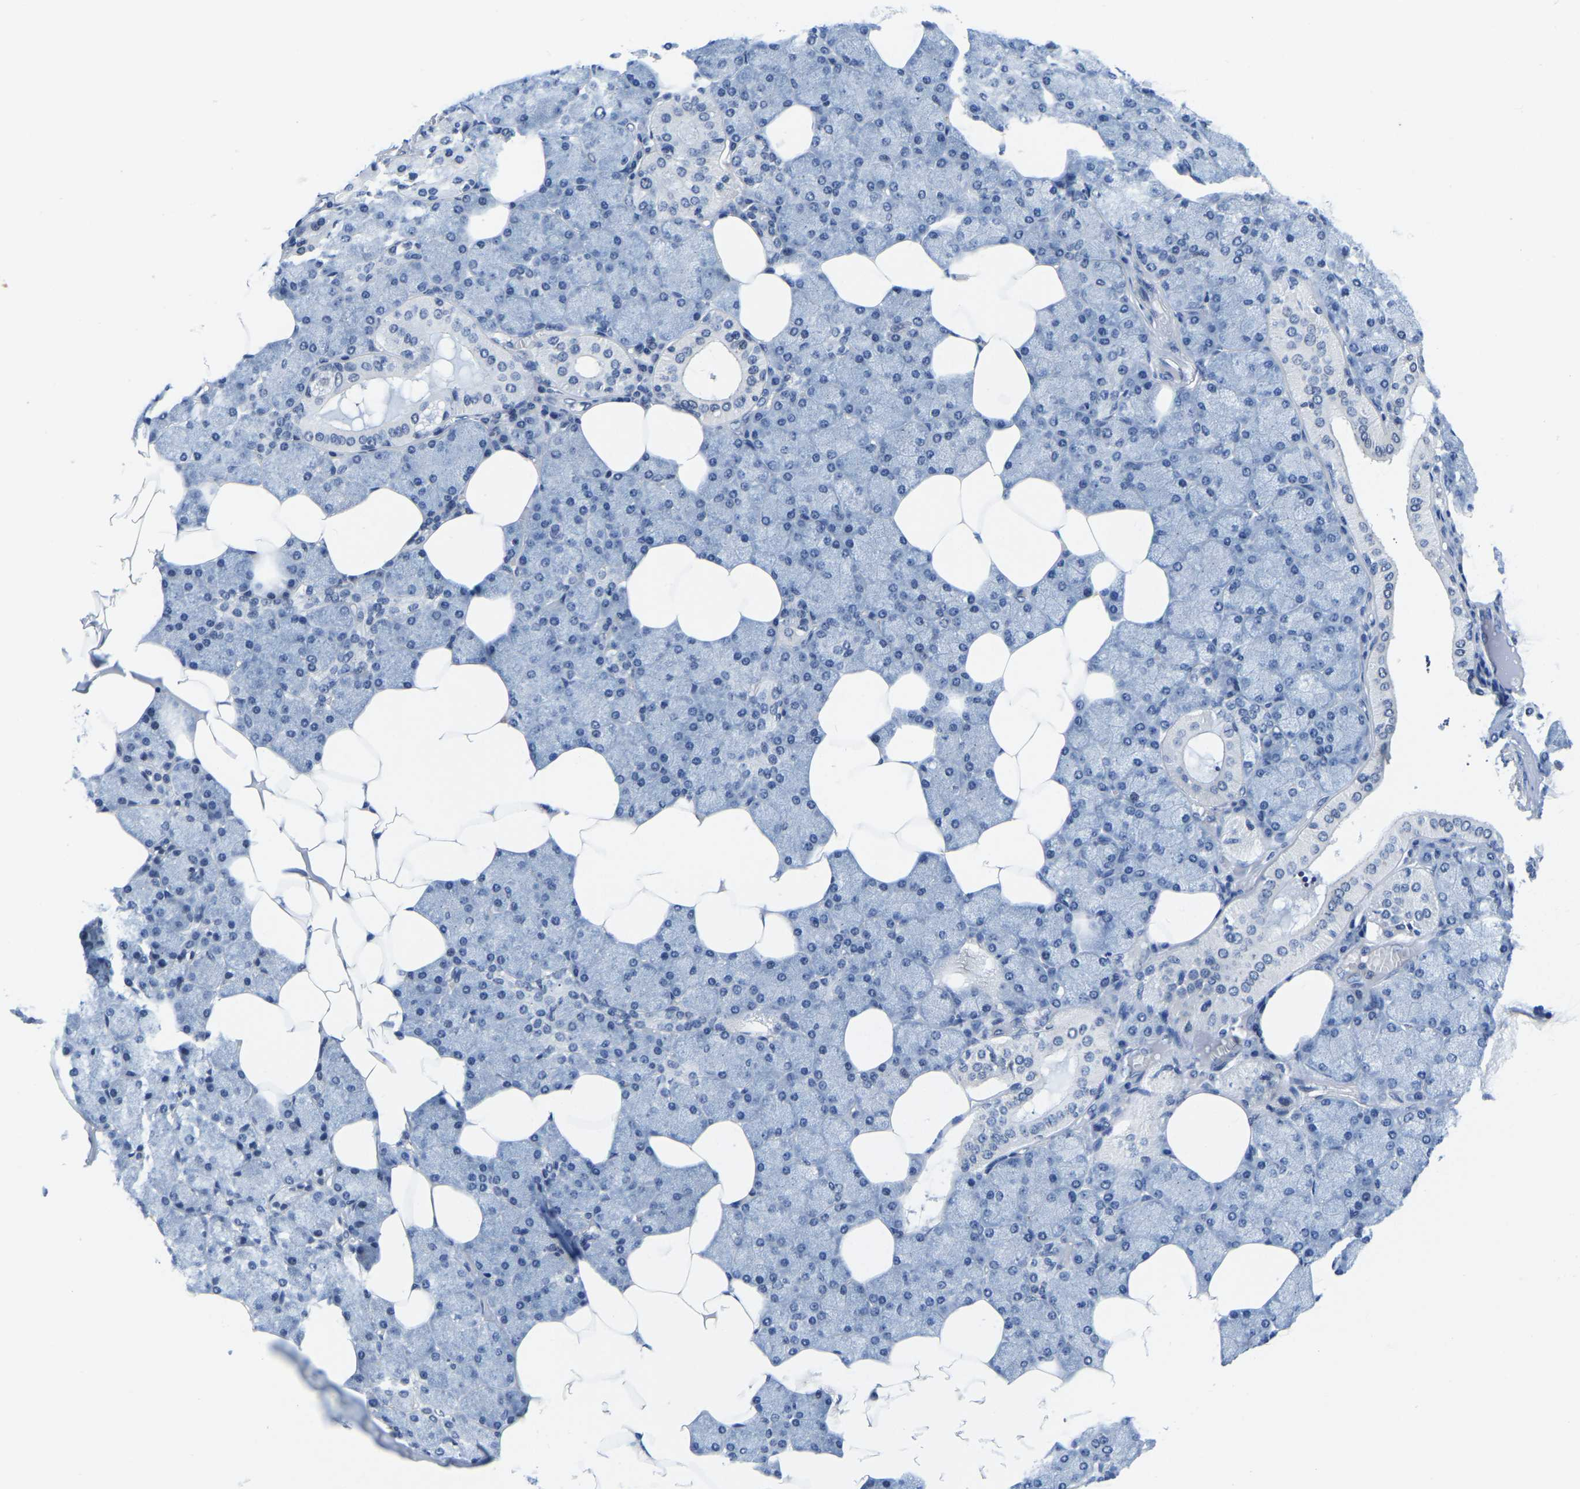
{"staining": {"intensity": "moderate", "quantity": "<25%", "location": "cytoplasmic/membranous"}, "tissue": "salivary gland", "cell_type": "Glandular cells", "image_type": "normal", "snomed": [{"axis": "morphology", "description": "Normal tissue, NOS"}, {"axis": "topography", "description": "Salivary gland"}], "caption": "Moderate cytoplasmic/membranous staining is identified in approximately <25% of glandular cells in unremarkable salivary gland. The protein is shown in brown color, while the nuclei are stained blue.", "gene": "POLDIP3", "patient": {"sex": "male", "age": 62}}